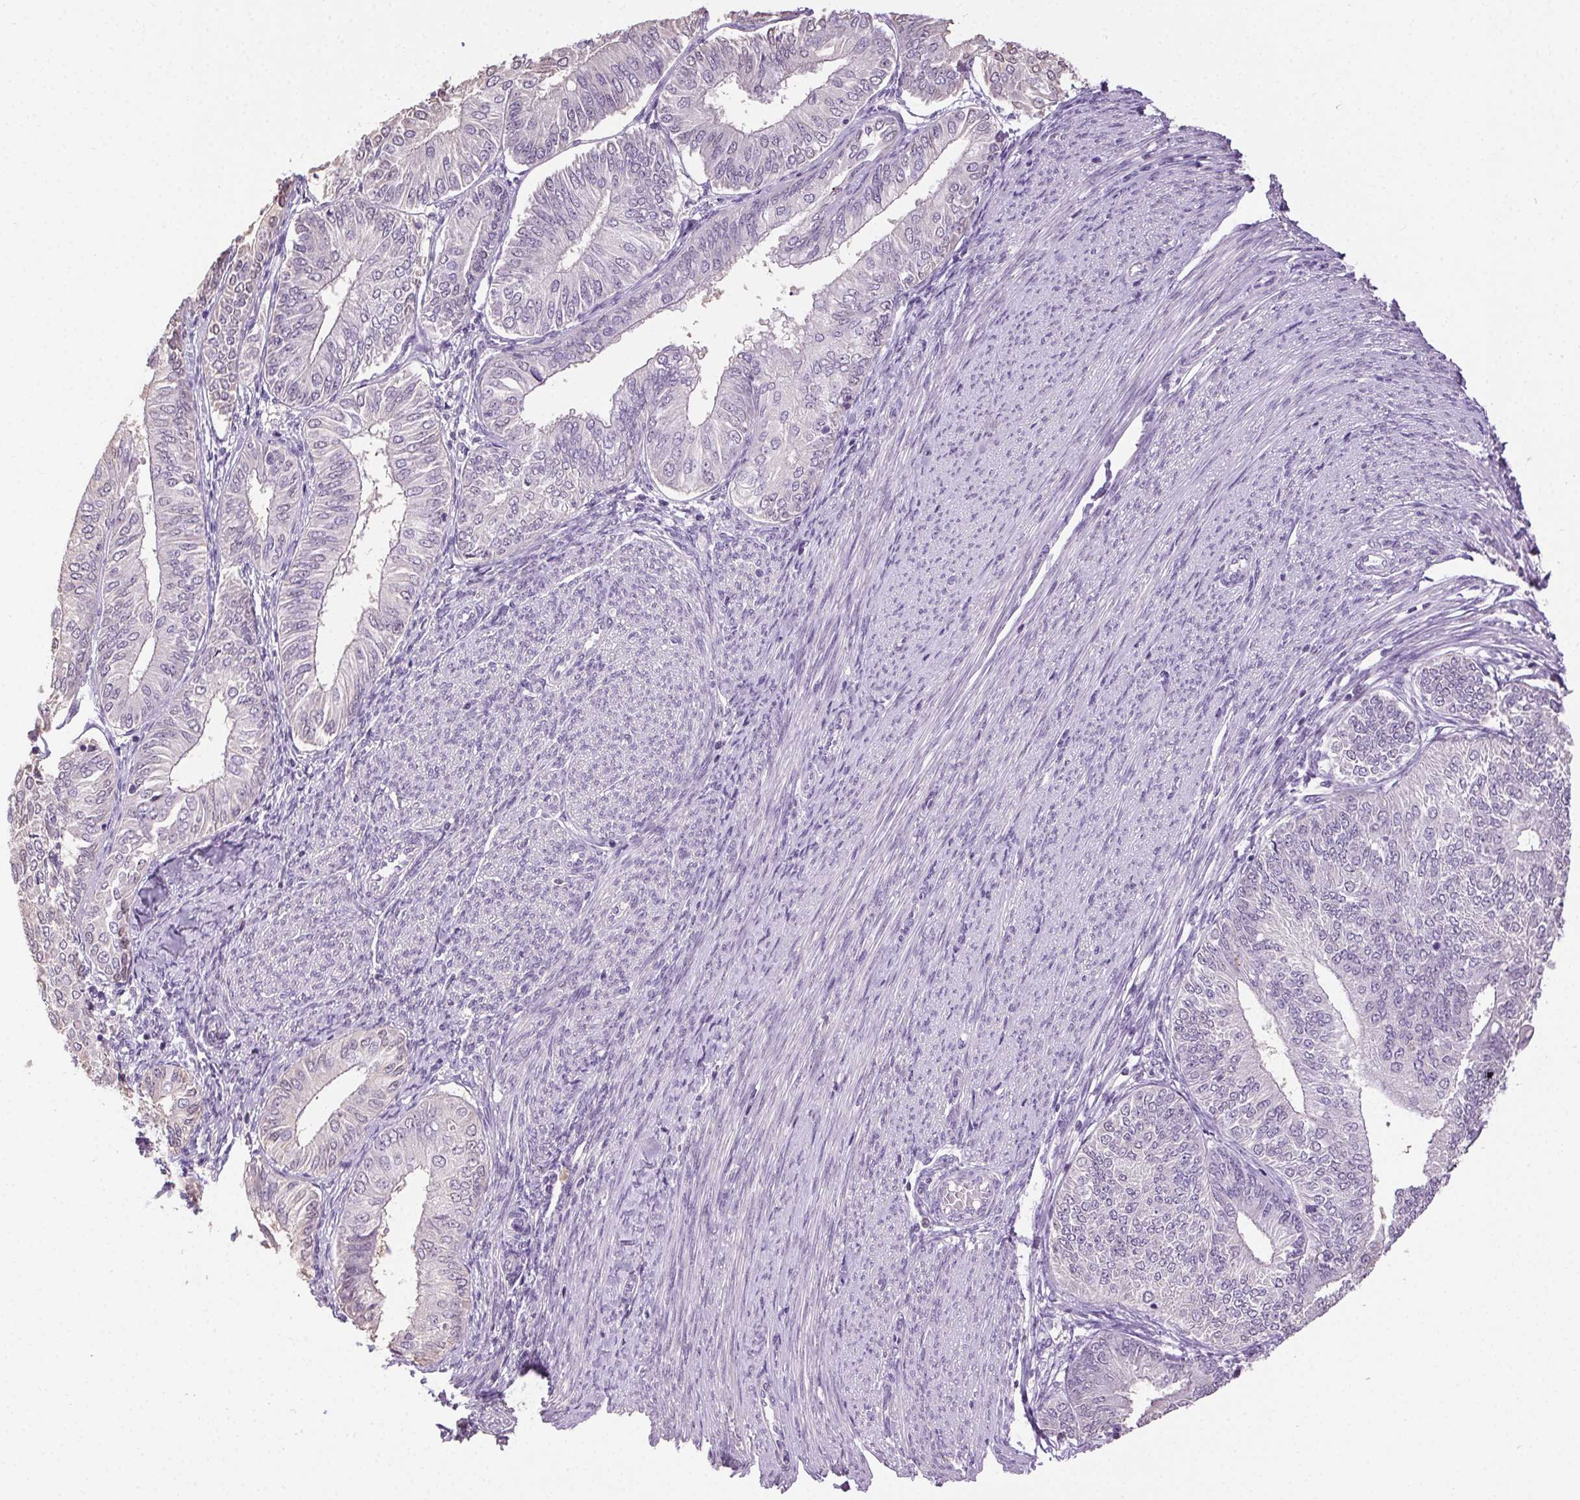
{"staining": {"intensity": "negative", "quantity": "none", "location": "none"}, "tissue": "endometrial cancer", "cell_type": "Tumor cells", "image_type": "cancer", "snomed": [{"axis": "morphology", "description": "Adenocarcinoma, NOS"}, {"axis": "topography", "description": "Endometrium"}], "caption": "Tumor cells are negative for brown protein staining in endometrial cancer.", "gene": "SYCE2", "patient": {"sex": "female", "age": 58}}